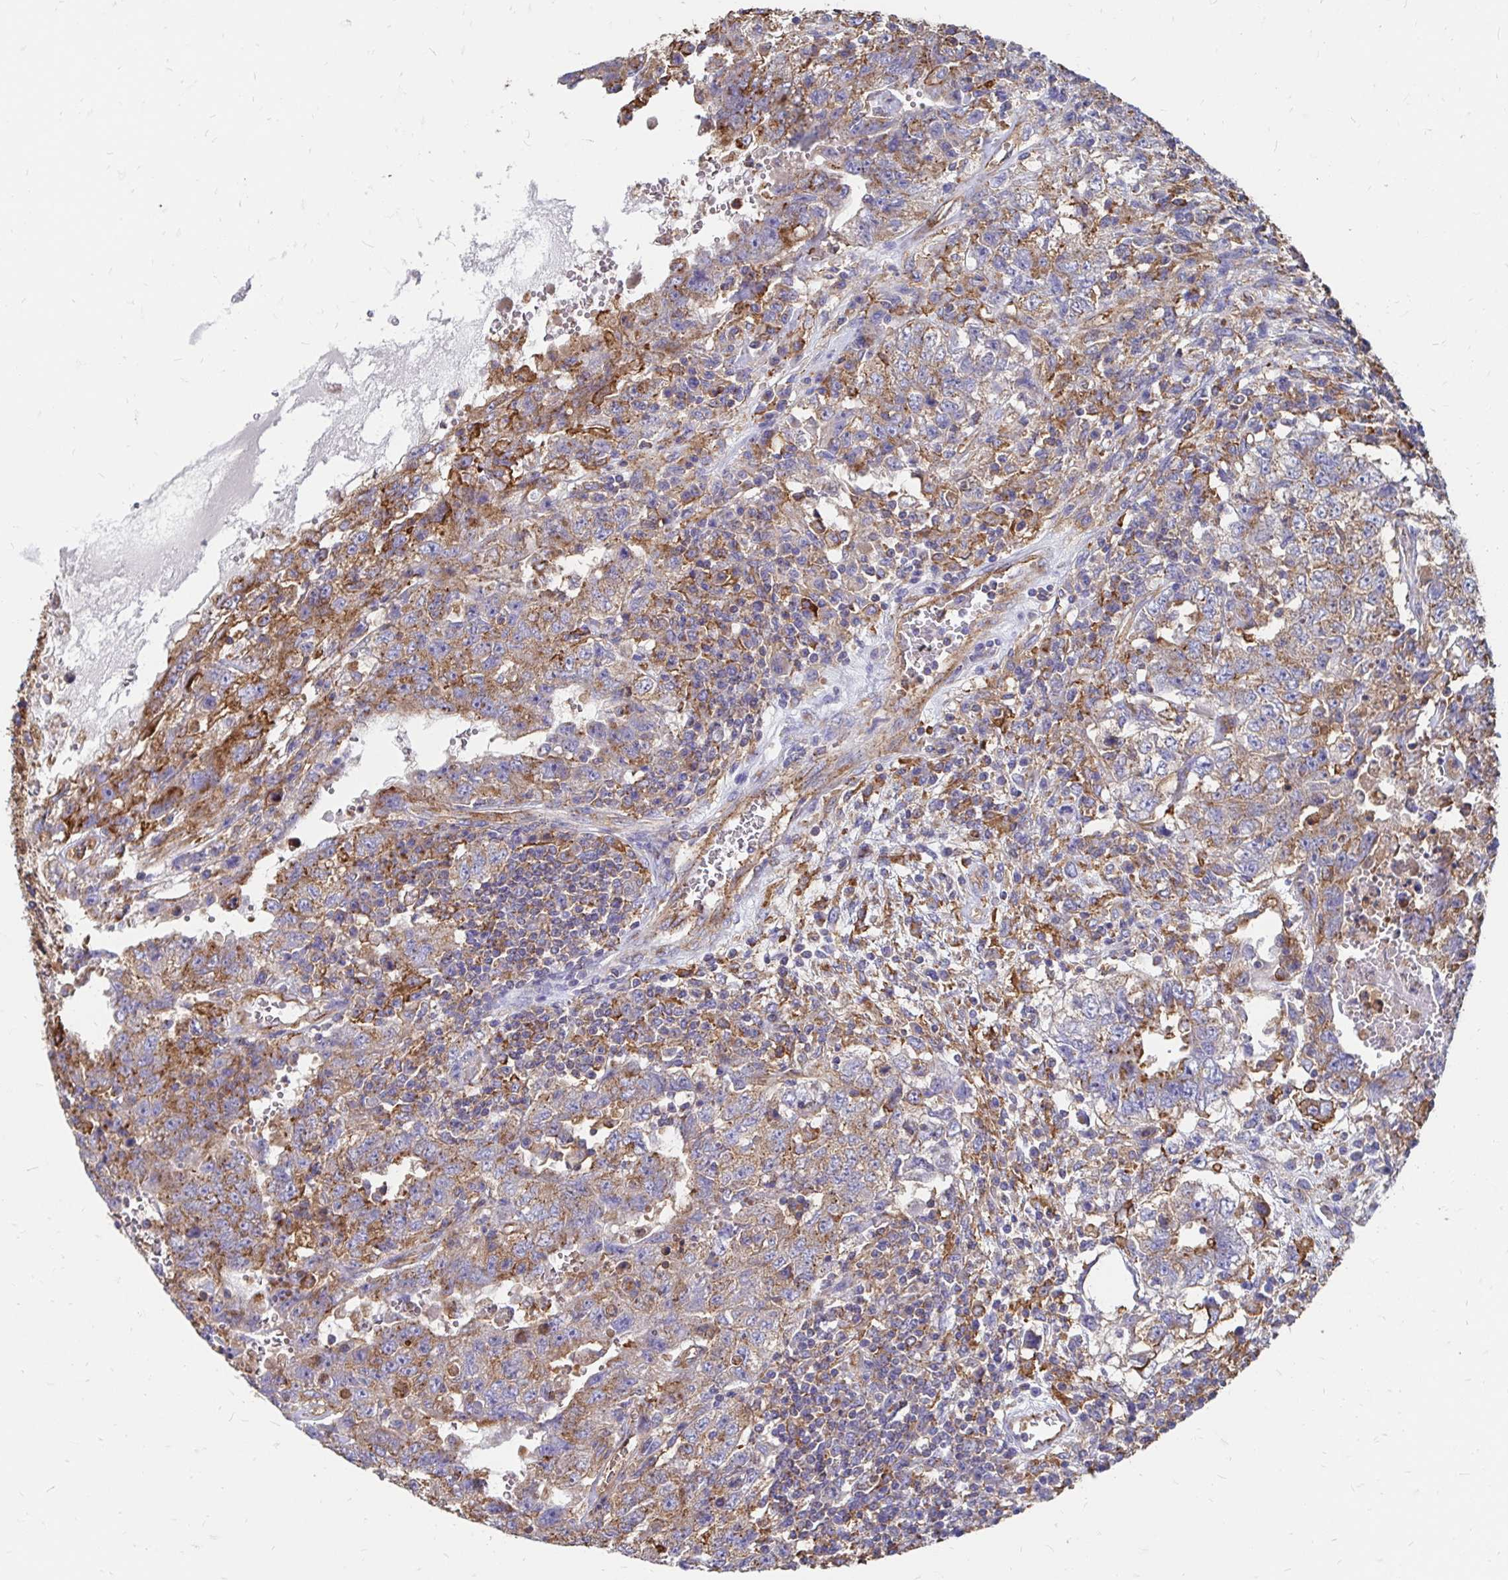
{"staining": {"intensity": "moderate", "quantity": ">75%", "location": "cytoplasmic/membranous"}, "tissue": "testis cancer", "cell_type": "Tumor cells", "image_type": "cancer", "snomed": [{"axis": "morphology", "description": "Carcinoma, Embryonal, NOS"}, {"axis": "topography", "description": "Testis"}], "caption": "Human embryonal carcinoma (testis) stained with a brown dye demonstrates moderate cytoplasmic/membranous positive staining in about >75% of tumor cells.", "gene": "CLTC", "patient": {"sex": "male", "age": 26}}